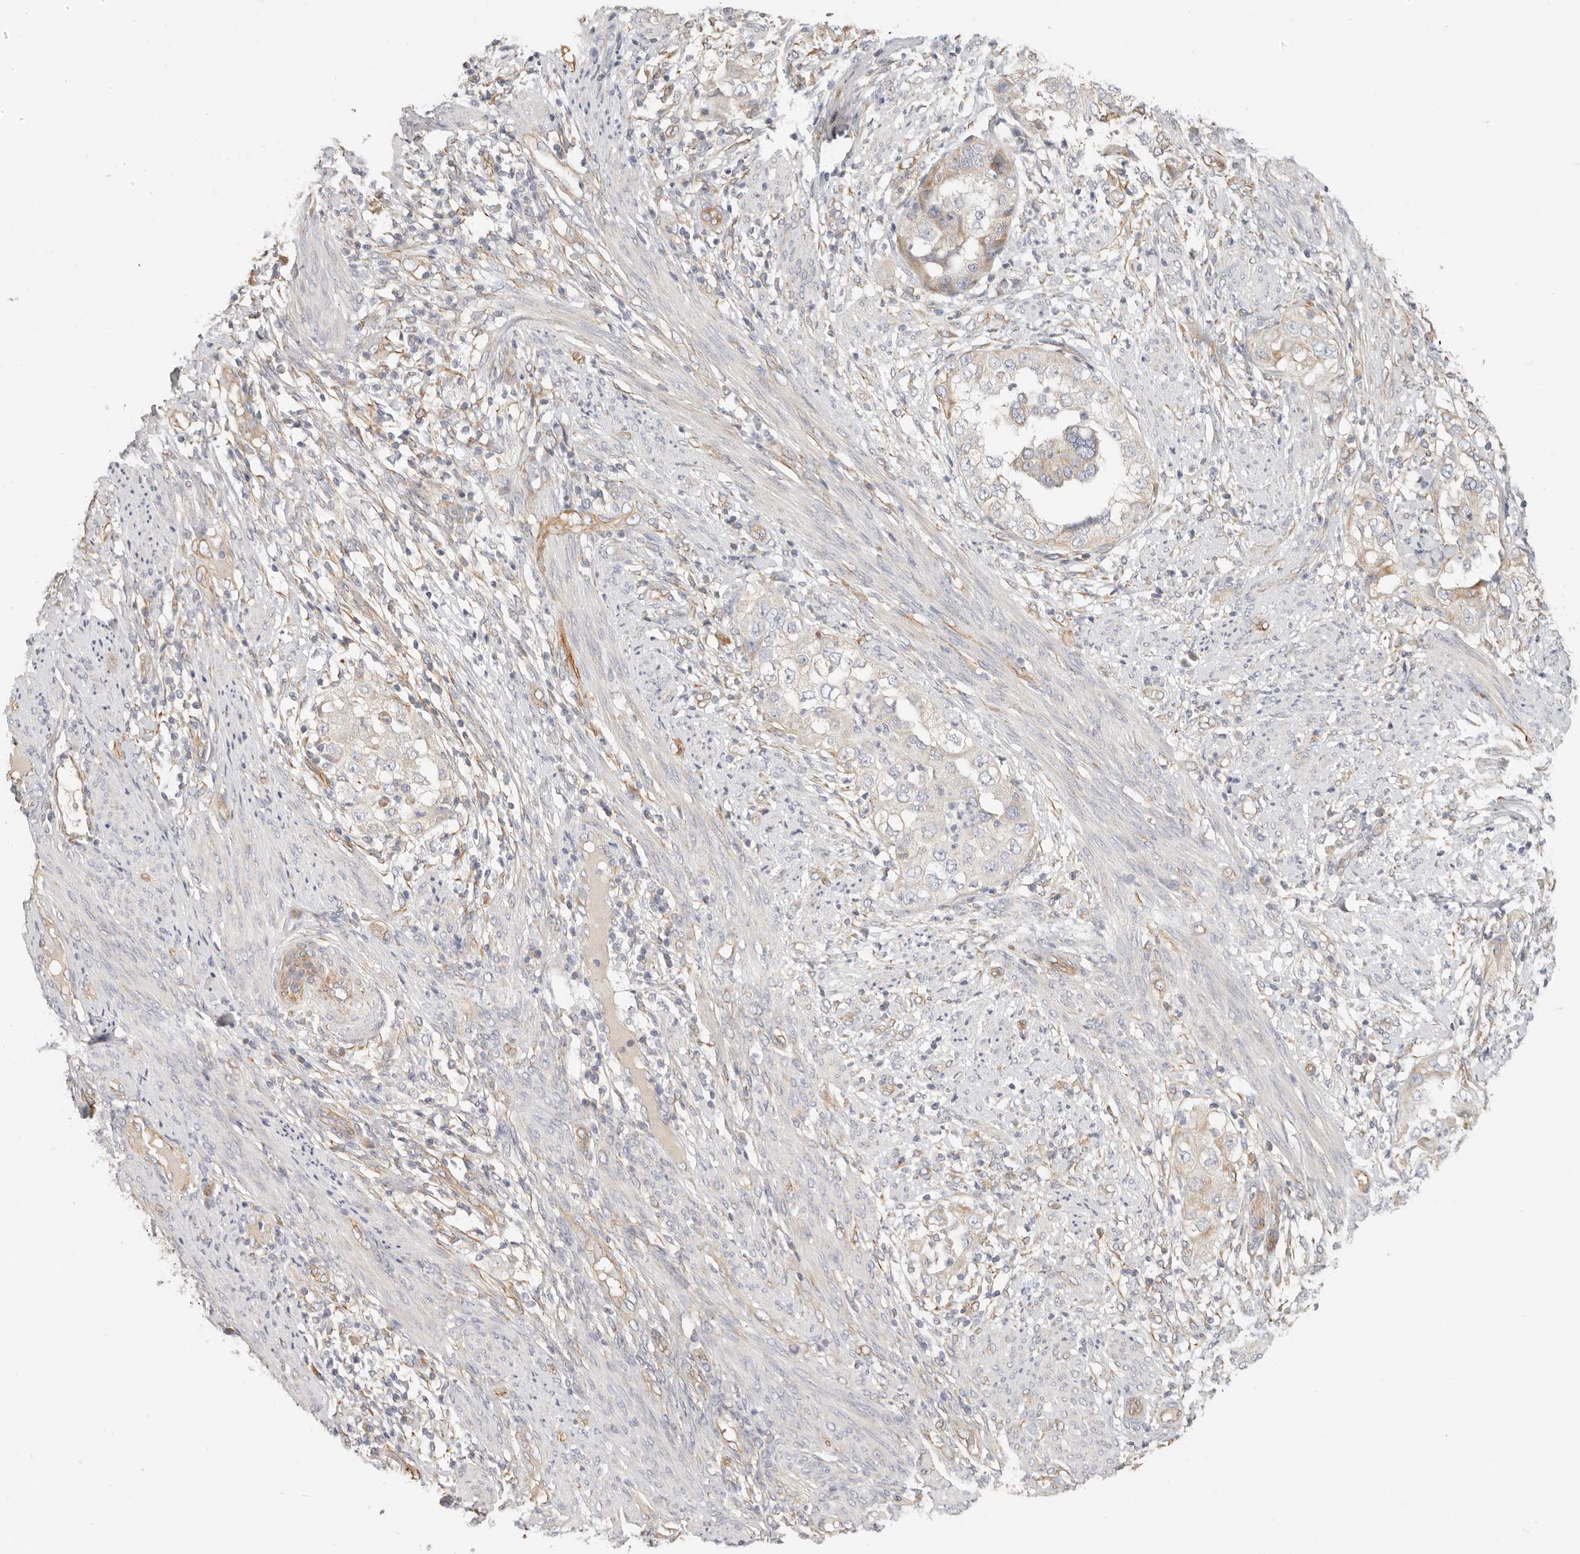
{"staining": {"intensity": "moderate", "quantity": "25%-75%", "location": "cytoplasmic/membranous"}, "tissue": "endometrial cancer", "cell_type": "Tumor cells", "image_type": "cancer", "snomed": [{"axis": "morphology", "description": "Adenocarcinoma, NOS"}, {"axis": "topography", "description": "Endometrium"}], "caption": "Immunohistochemistry (IHC) photomicrograph of human endometrial cancer (adenocarcinoma) stained for a protein (brown), which reveals medium levels of moderate cytoplasmic/membranous expression in approximately 25%-75% of tumor cells.", "gene": "SPRING1", "patient": {"sex": "female", "age": 85}}